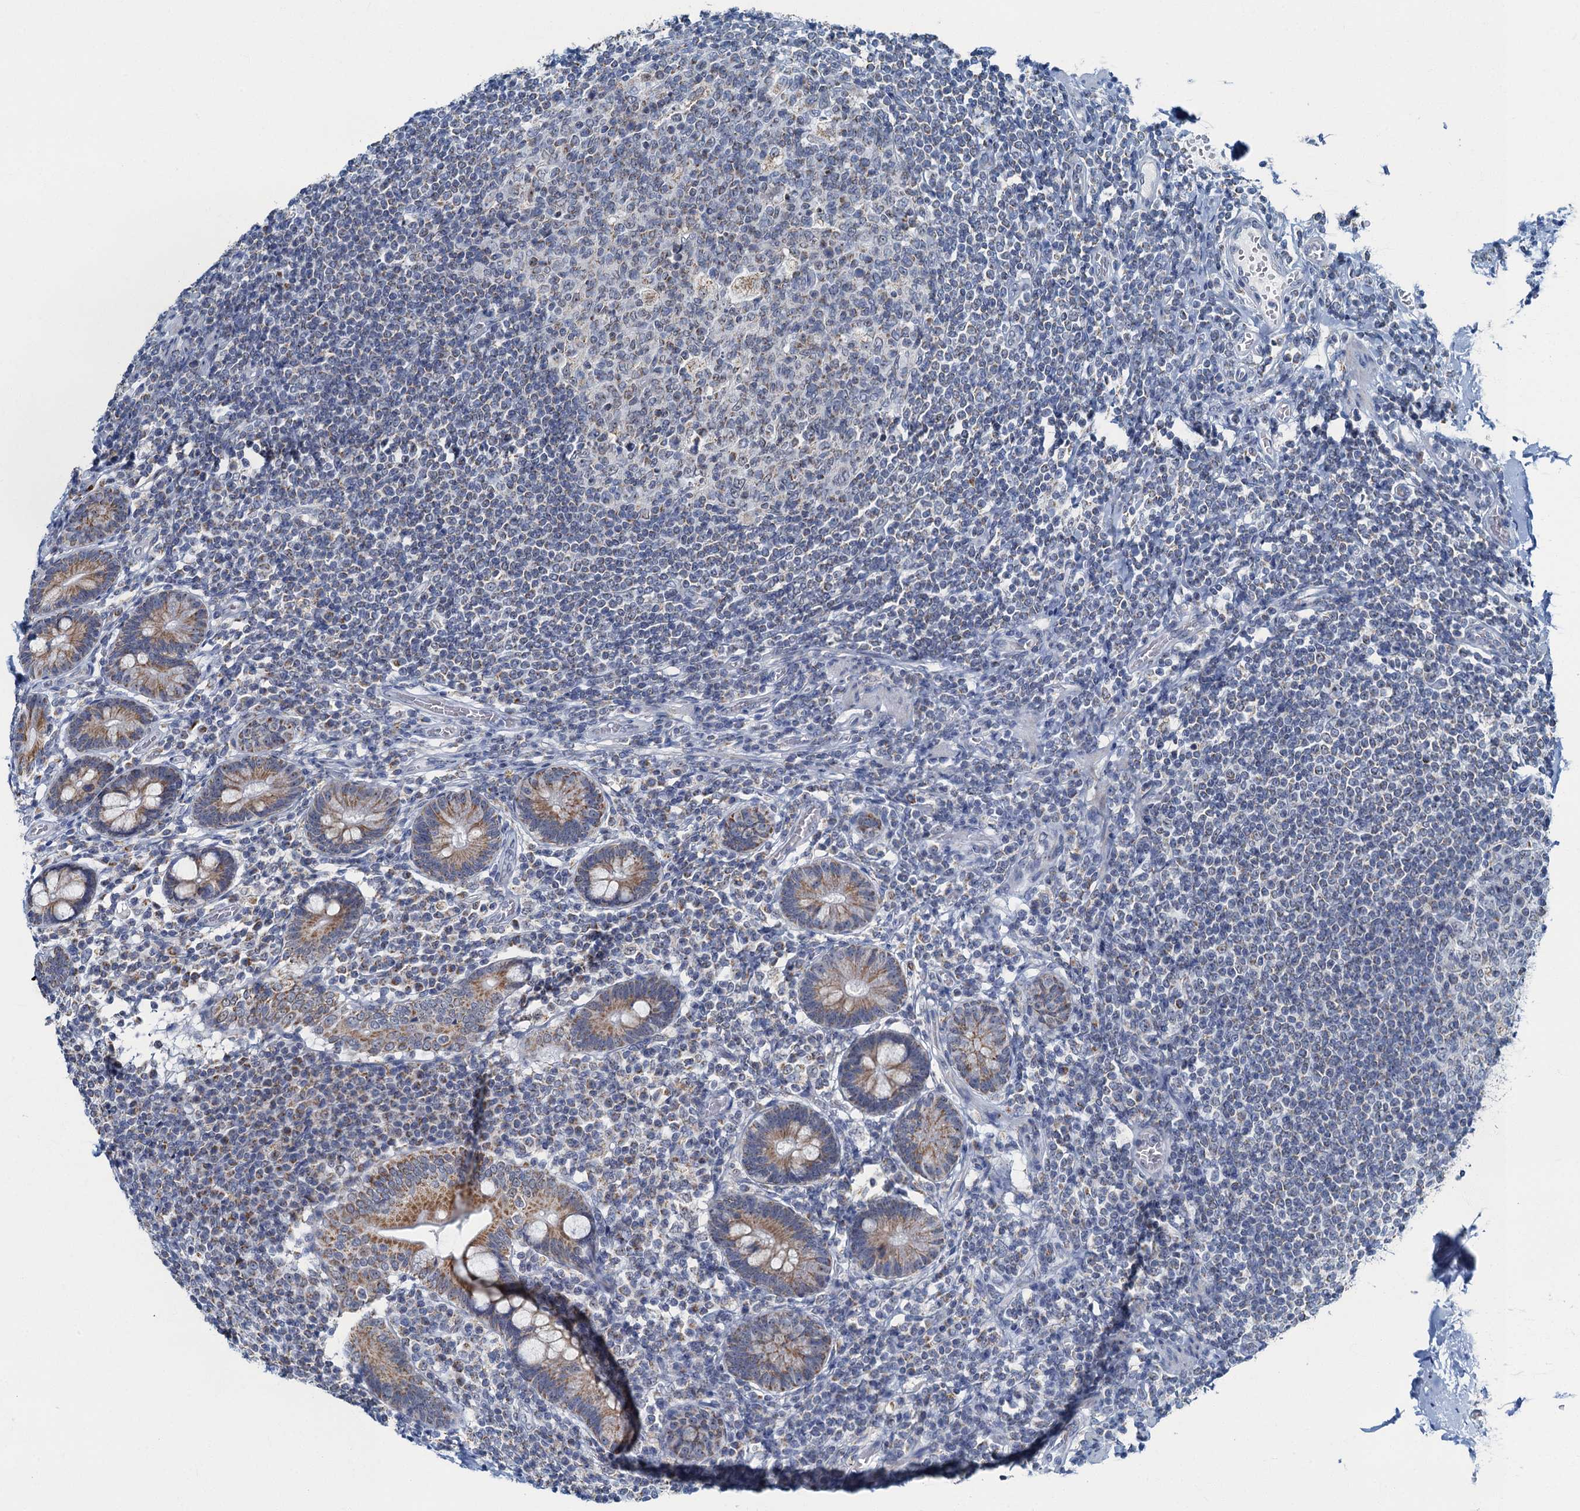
{"staining": {"intensity": "moderate", "quantity": ">75%", "location": "cytoplasmic/membranous"}, "tissue": "small intestine", "cell_type": "Glandular cells", "image_type": "normal", "snomed": [{"axis": "morphology", "description": "Normal tissue, NOS"}, {"axis": "topography", "description": "Small intestine"}], "caption": "A high-resolution micrograph shows immunohistochemistry (IHC) staining of benign small intestine, which exhibits moderate cytoplasmic/membranous positivity in approximately >75% of glandular cells. (IHC, brightfield microscopy, high magnification).", "gene": "RAD9B", "patient": {"sex": "male", "age": 52}}